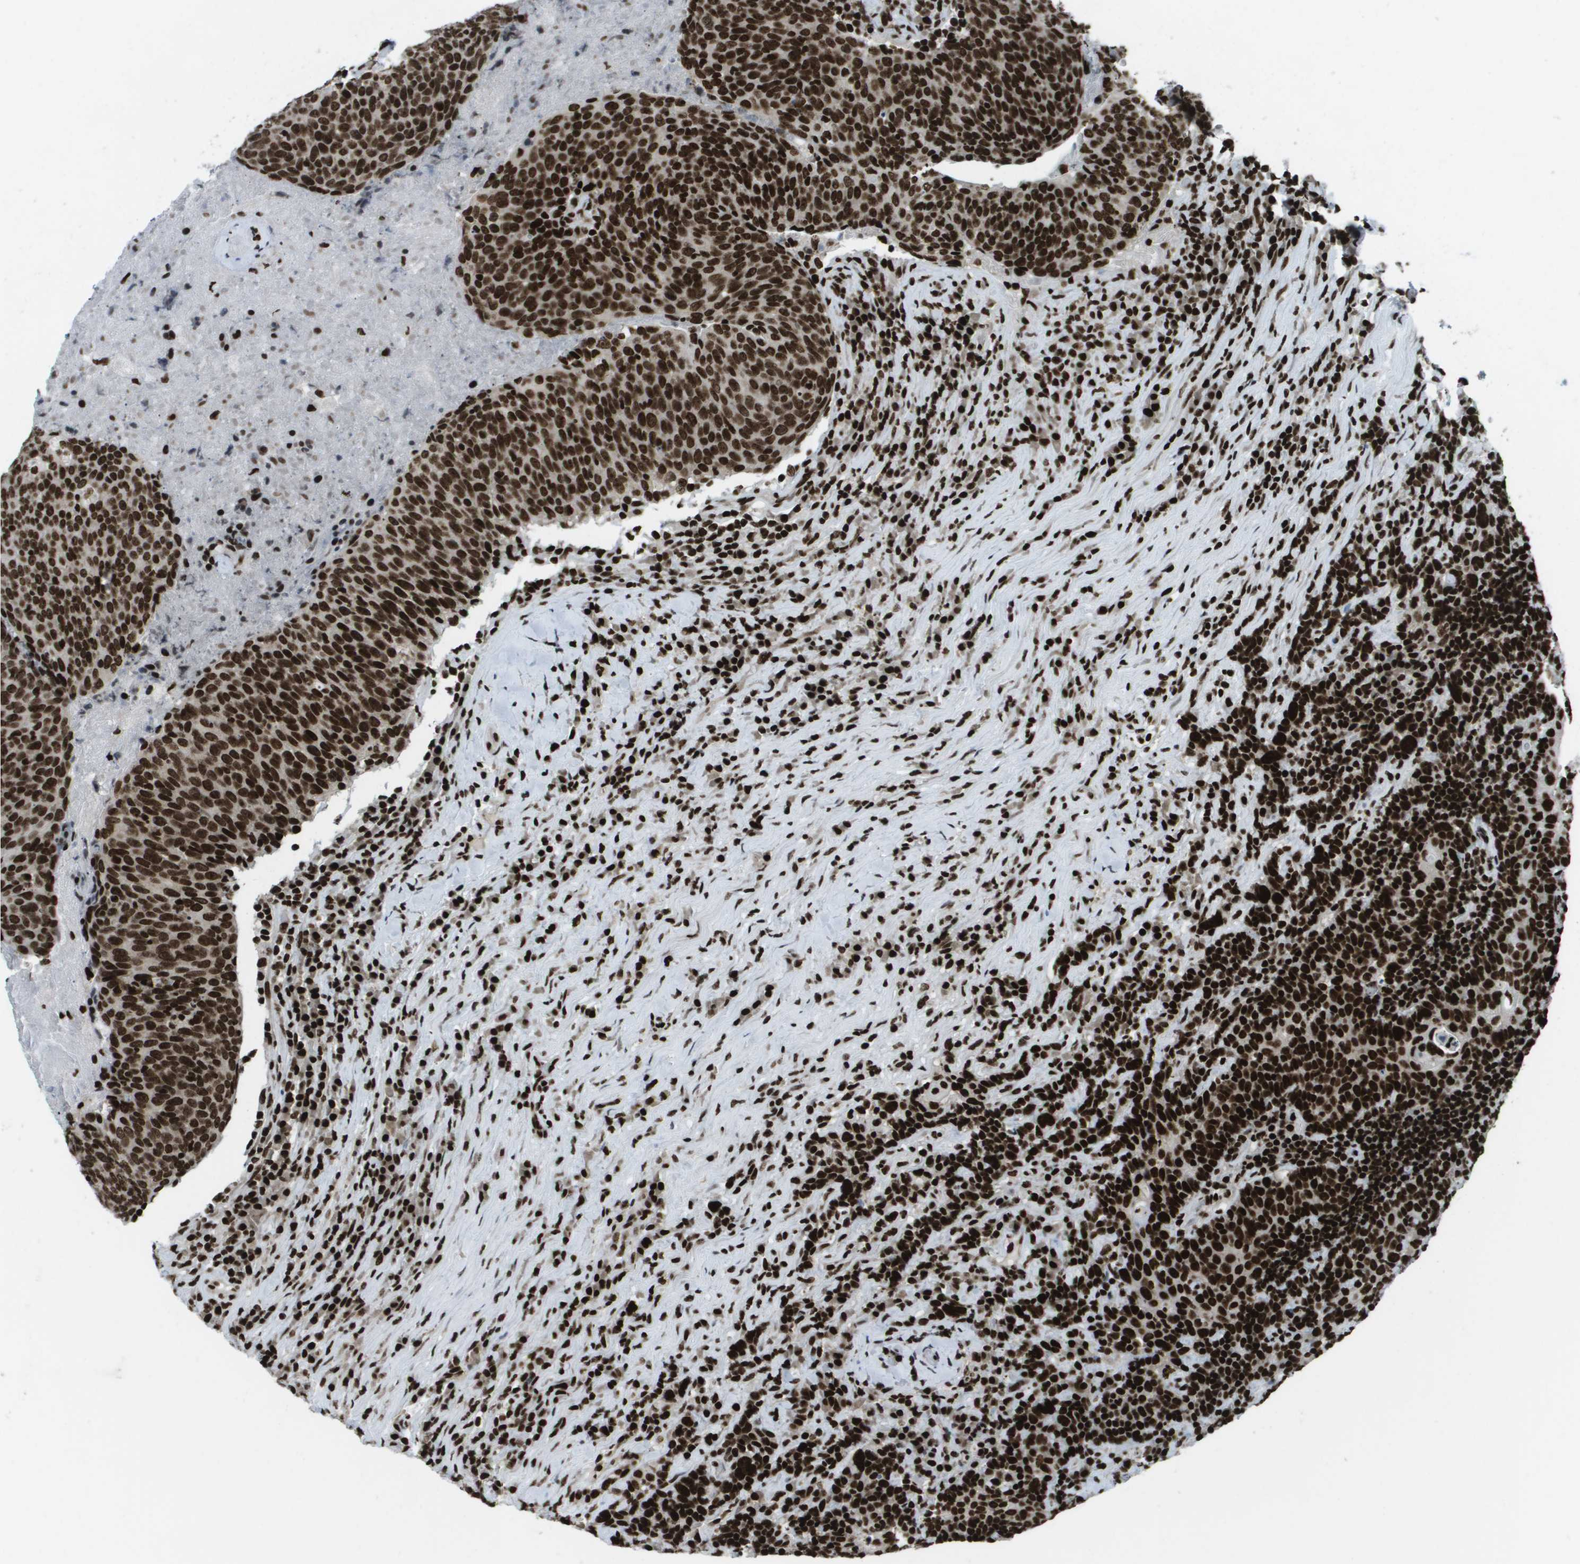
{"staining": {"intensity": "strong", "quantity": ">75%", "location": "nuclear"}, "tissue": "head and neck cancer", "cell_type": "Tumor cells", "image_type": "cancer", "snomed": [{"axis": "morphology", "description": "Squamous cell carcinoma, NOS"}, {"axis": "morphology", "description": "Squamous cell carcinoma, metastatic, NOS"}, {"axis": "topography", "description": "Lymph node"}, {"axis": "topography", "description": "Head-Neck"}], "caption": "Immunohistochemical staining of head and neck cancer (metastatic squamous cell carcinoma) shows high levels of strong nuclear staining in approximately >75% of tumor cells.", "gene": "GLYR1", "patient": {"sex": "male", "age": 62}}